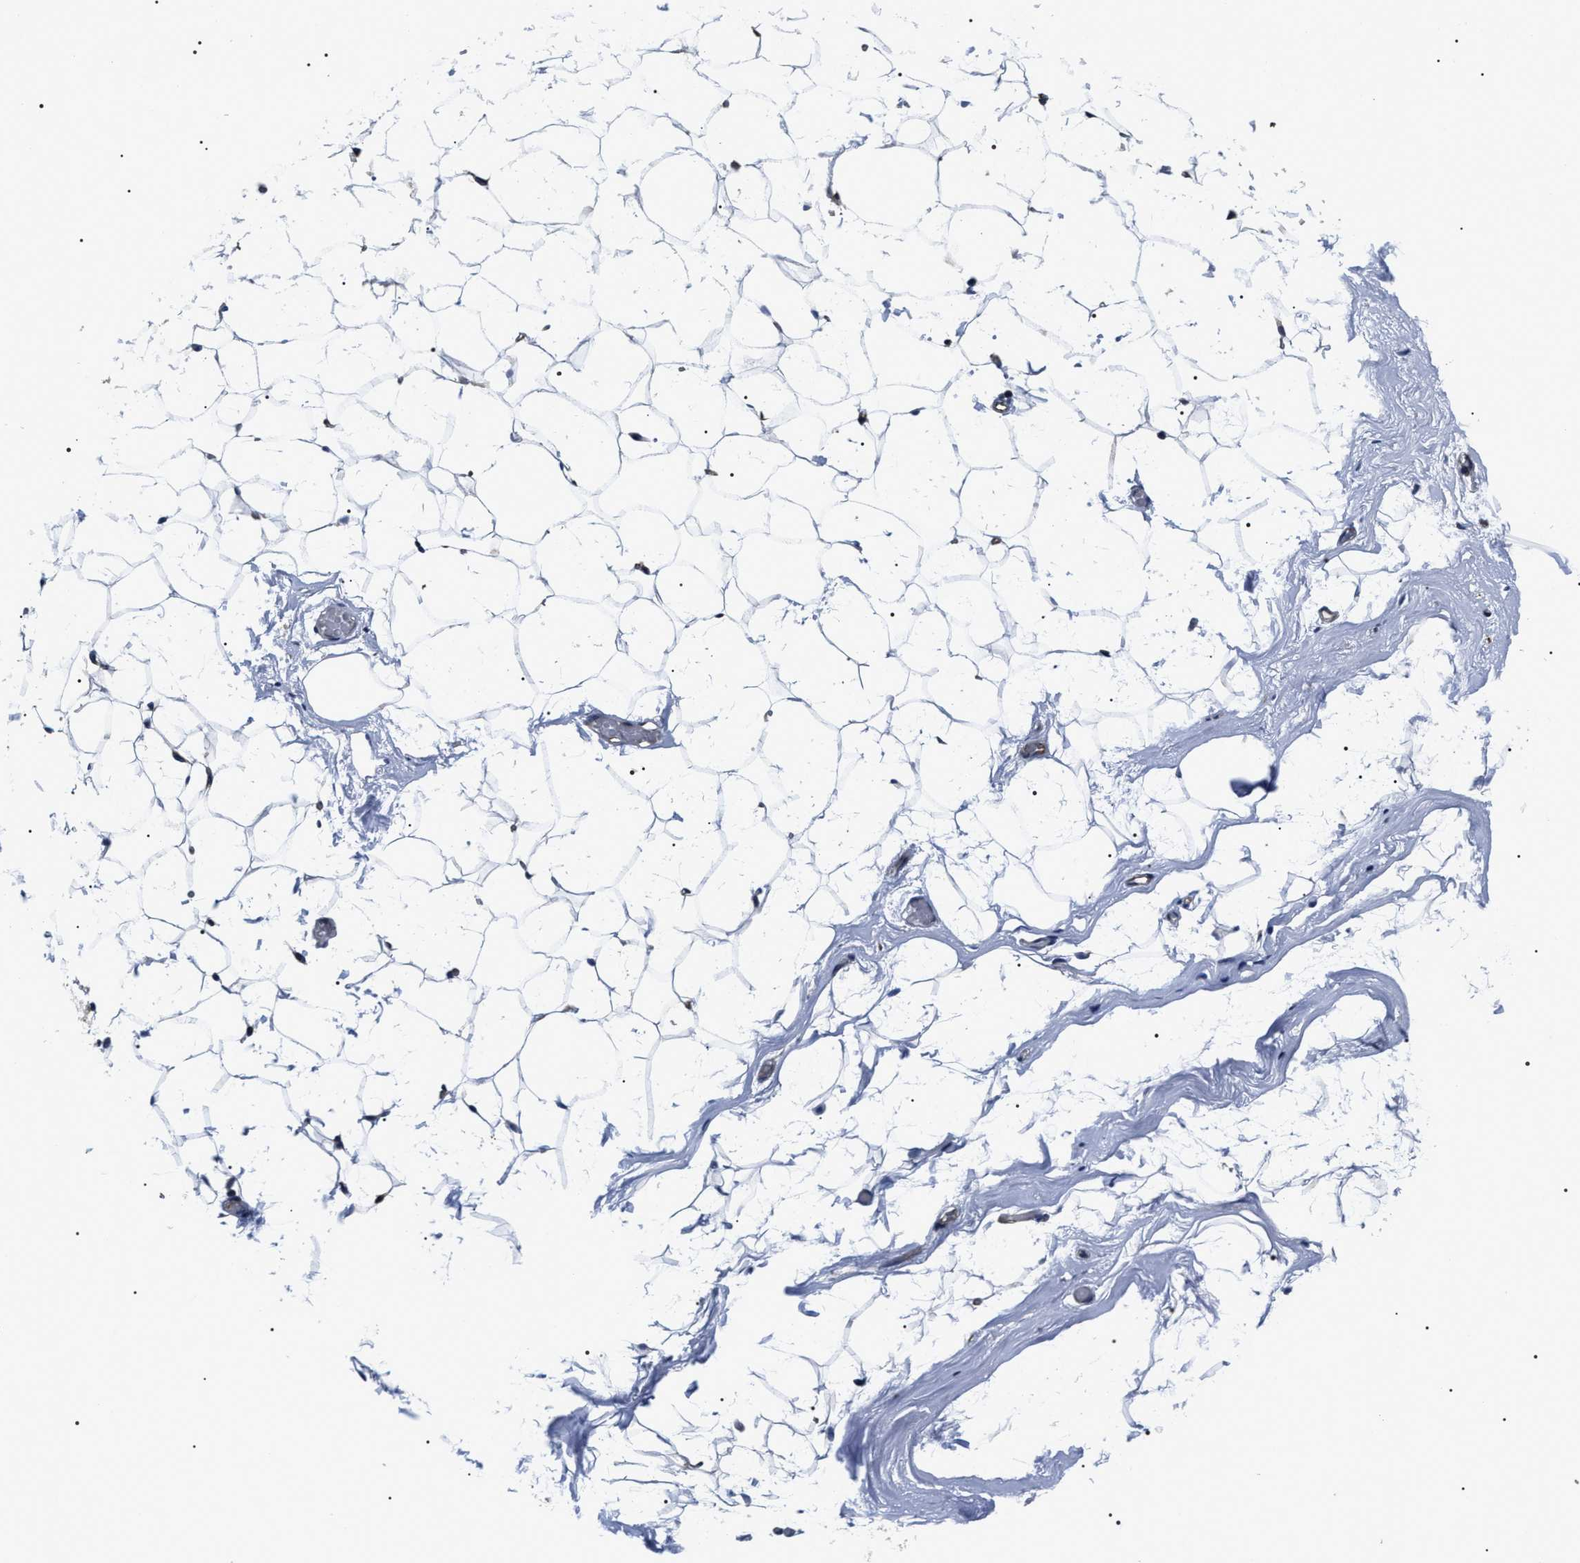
{"staining": {"intensity": "negative", "quantity": "none", "location": "none"}, "tissue": "adipose tissue", "cell_type": "Adipocytes", "image_type": "normal", "snomed": [{"axis": "morphology", "description": "Normal tissue, NOS"}, {"axis": "topography", "description": "Breast"}, {"axis": "topography", "description": "Soft tissue"}], "caption": "A photomicrograph of human adipose tissue is negative for staining in adipocytes.", "gene": "BAG2", "patient": {"sex": "female", "age": 75}}